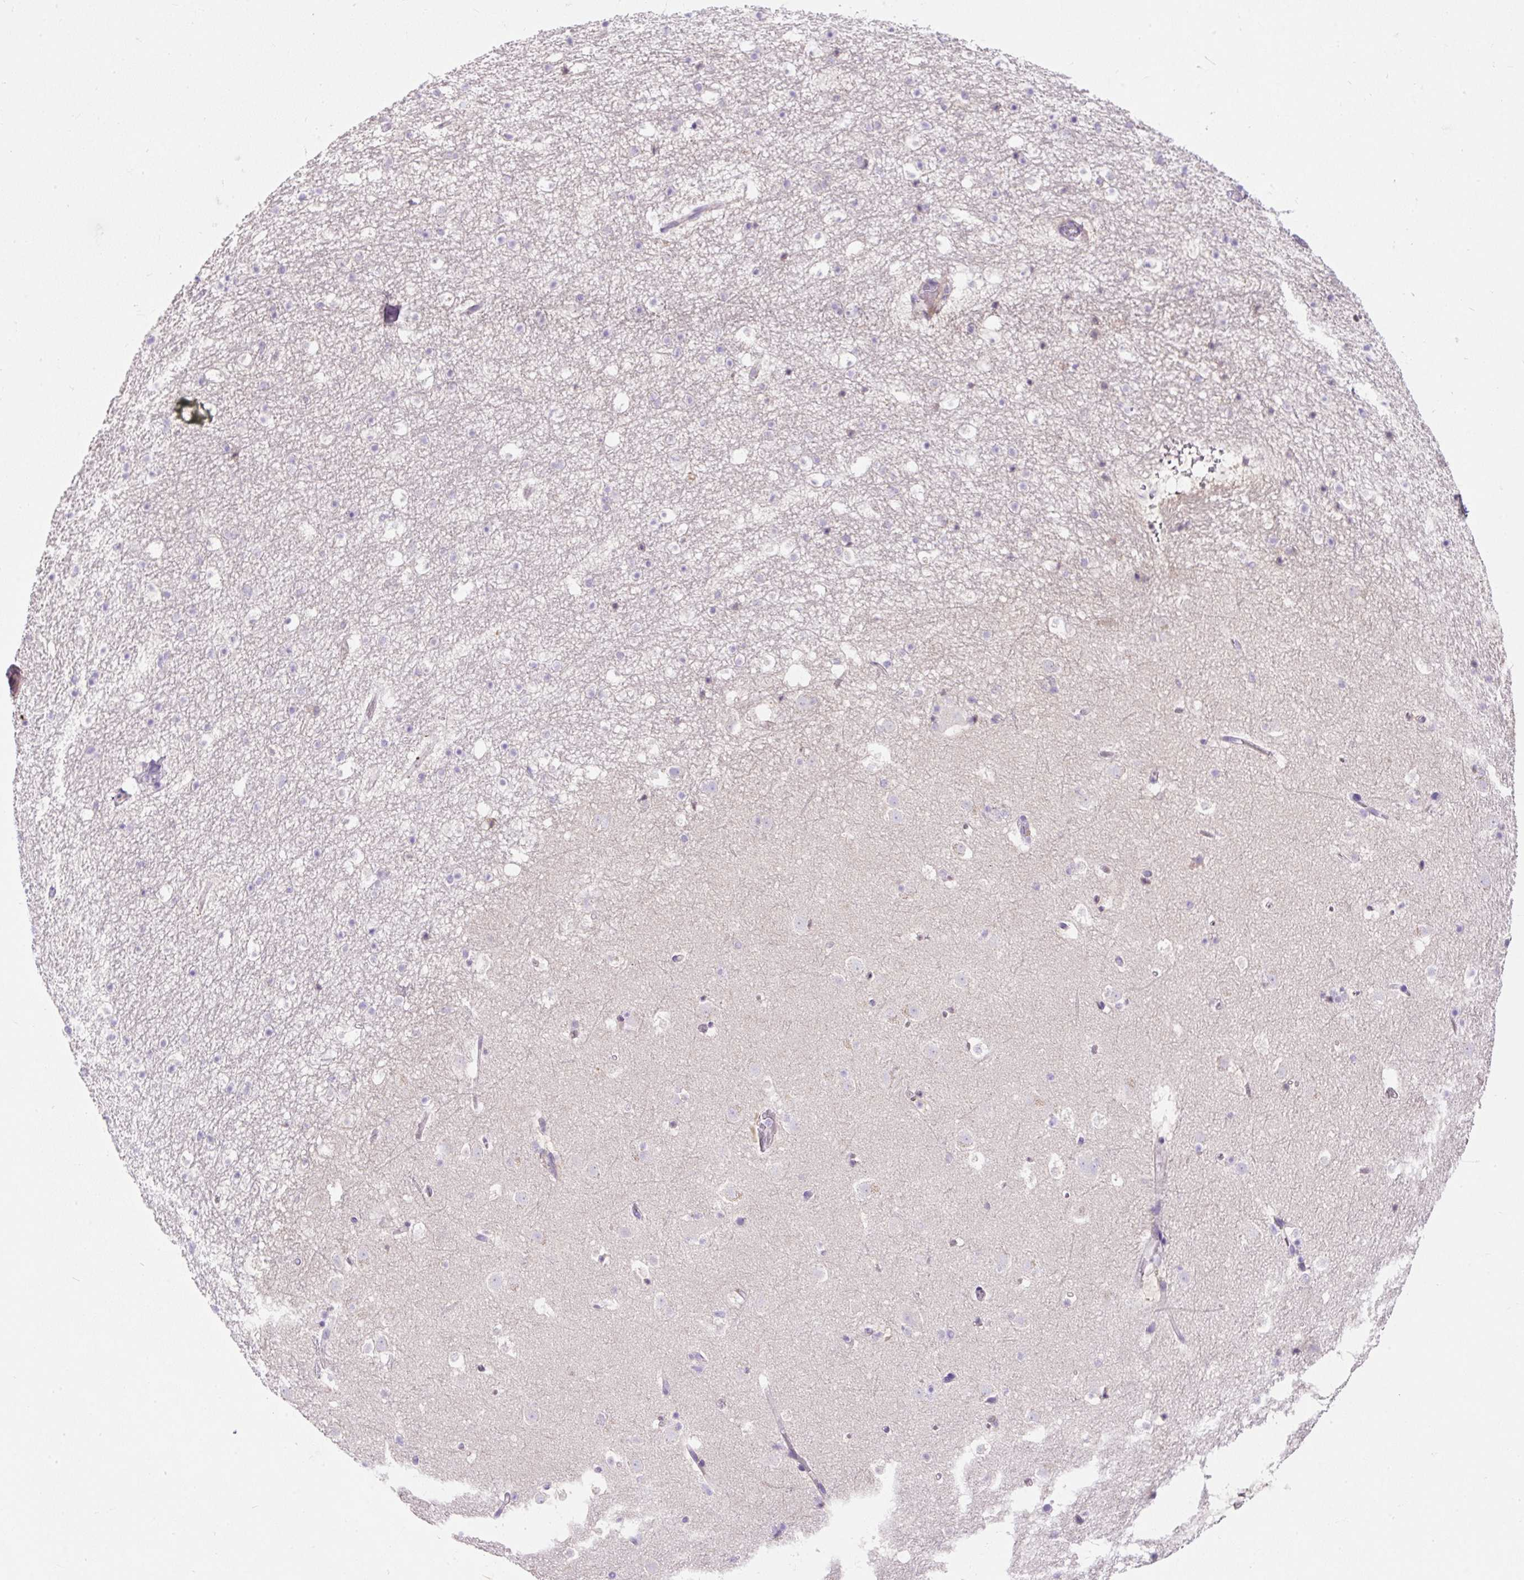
{"staining": {"intensity": "moderate", "quantity": "<25%", "location": "cytoplasmic/membranous"}, "tissue": "caudate", "cell_type": "Glial cells", "image_type": "normal", "snomed": [{"axis": "morphology", "description": "Normal tissue, NOS"}, {"axis": "topography", "description": "Lateral ventricle wall"}], "caption": "Immunohistochemistry (IHC) micrograph of unremarkable caudate: caudate stained using IHC shows low levels of moderate protein expression localized specifically in the cytoplasmic/membranous of glial cells, appearing as a cytoplasmic/membranous brown color.", "gene": "SUSD5", "patient": {"sex": "male", "age": 37}}